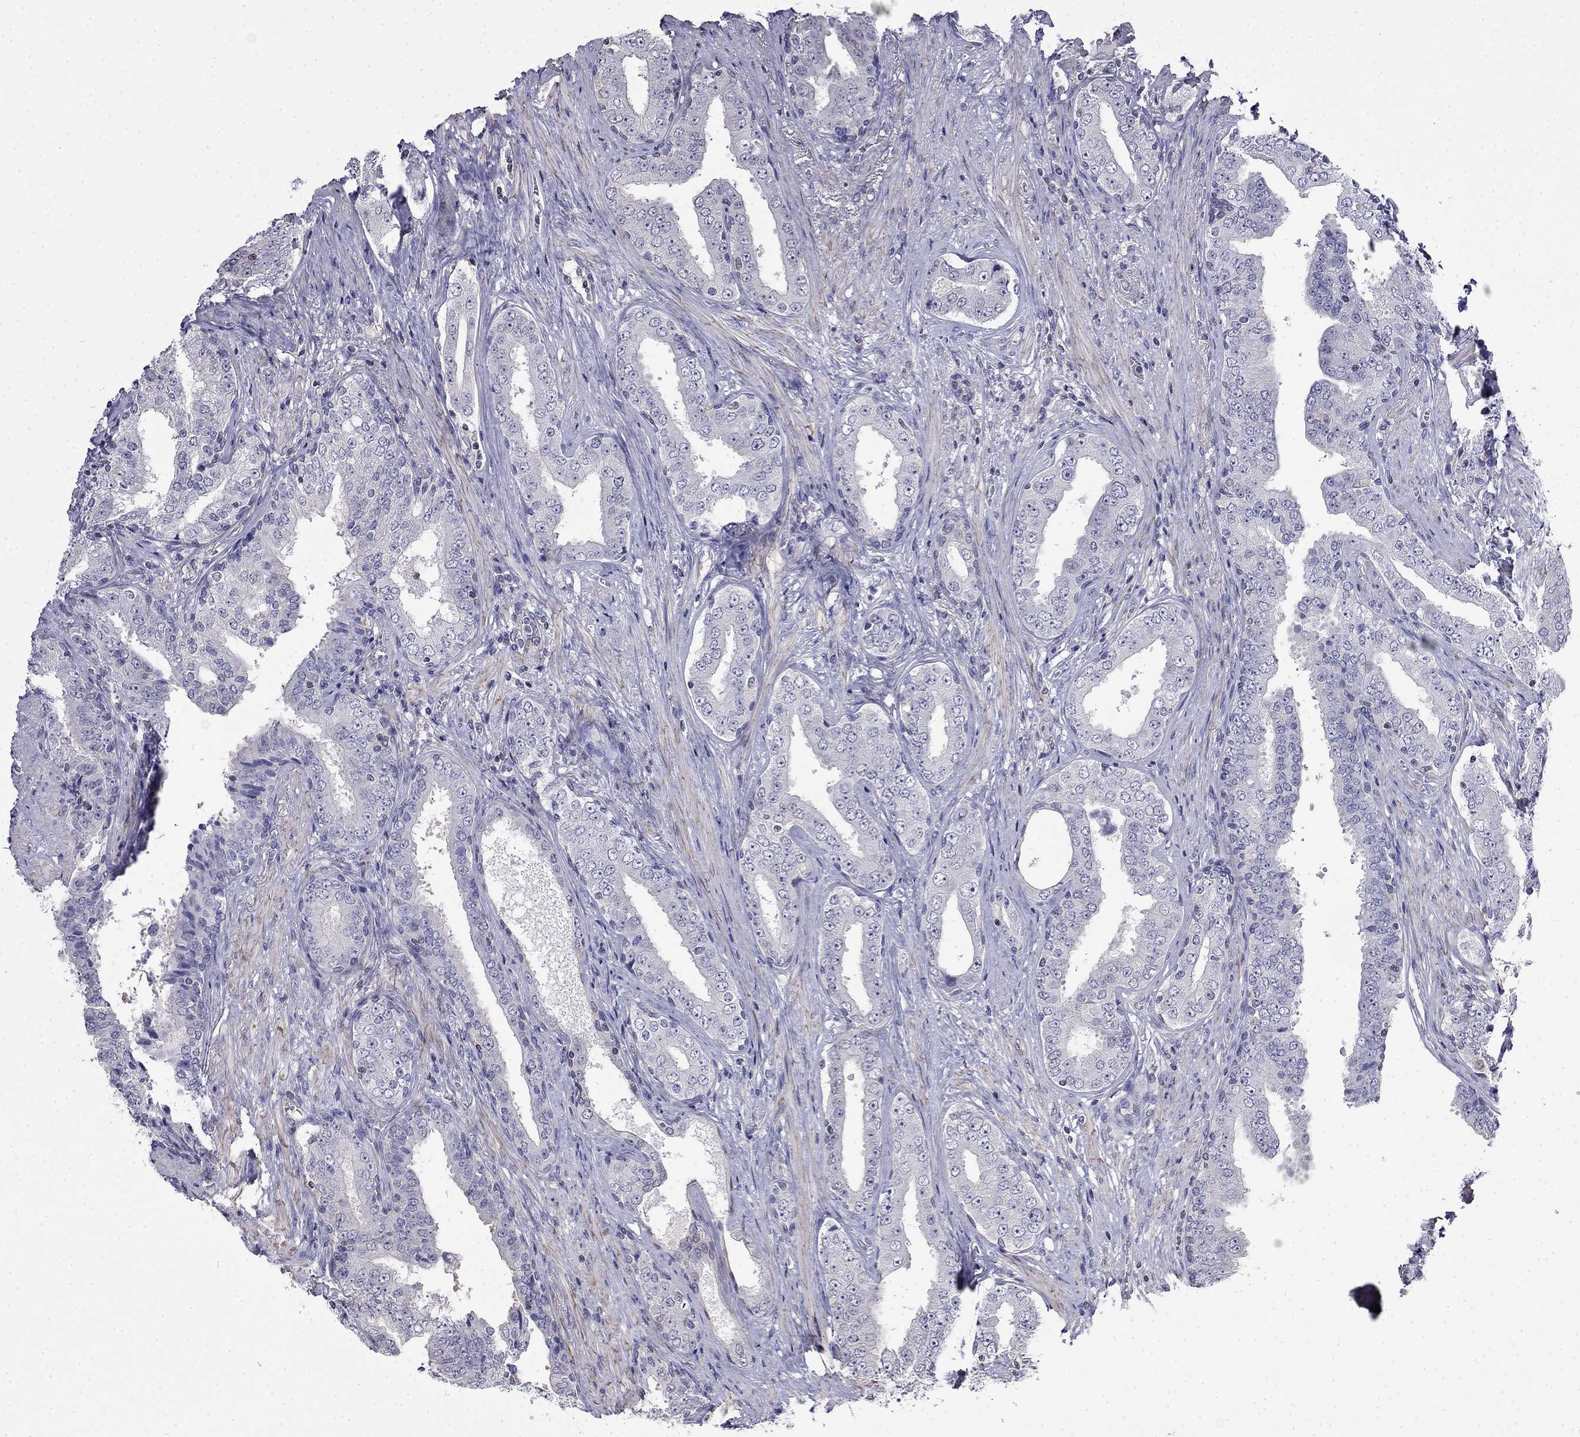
{"staining": {"intensity": "negative", "quantity": "none", "location": "none"}, "tissue": "prostate cancer", "cell_type": "Tumor cells", "image_type": "cancer", "snomed": [{"axis": "morphology", "description": "Adenocarcinoma, Low grade"}, {"axis": "topography", "description": "Prostate and seminal vesicle, NOS"}], "caption": "A high-resolution image shows immunohistochemistry (IHC) staining of low-grade adenocarcinoma (prostate), which exhibits no significant staining in tumor cells.", "gene": "GUCA1B", "patient": {"sex": "male", "age": 61}}